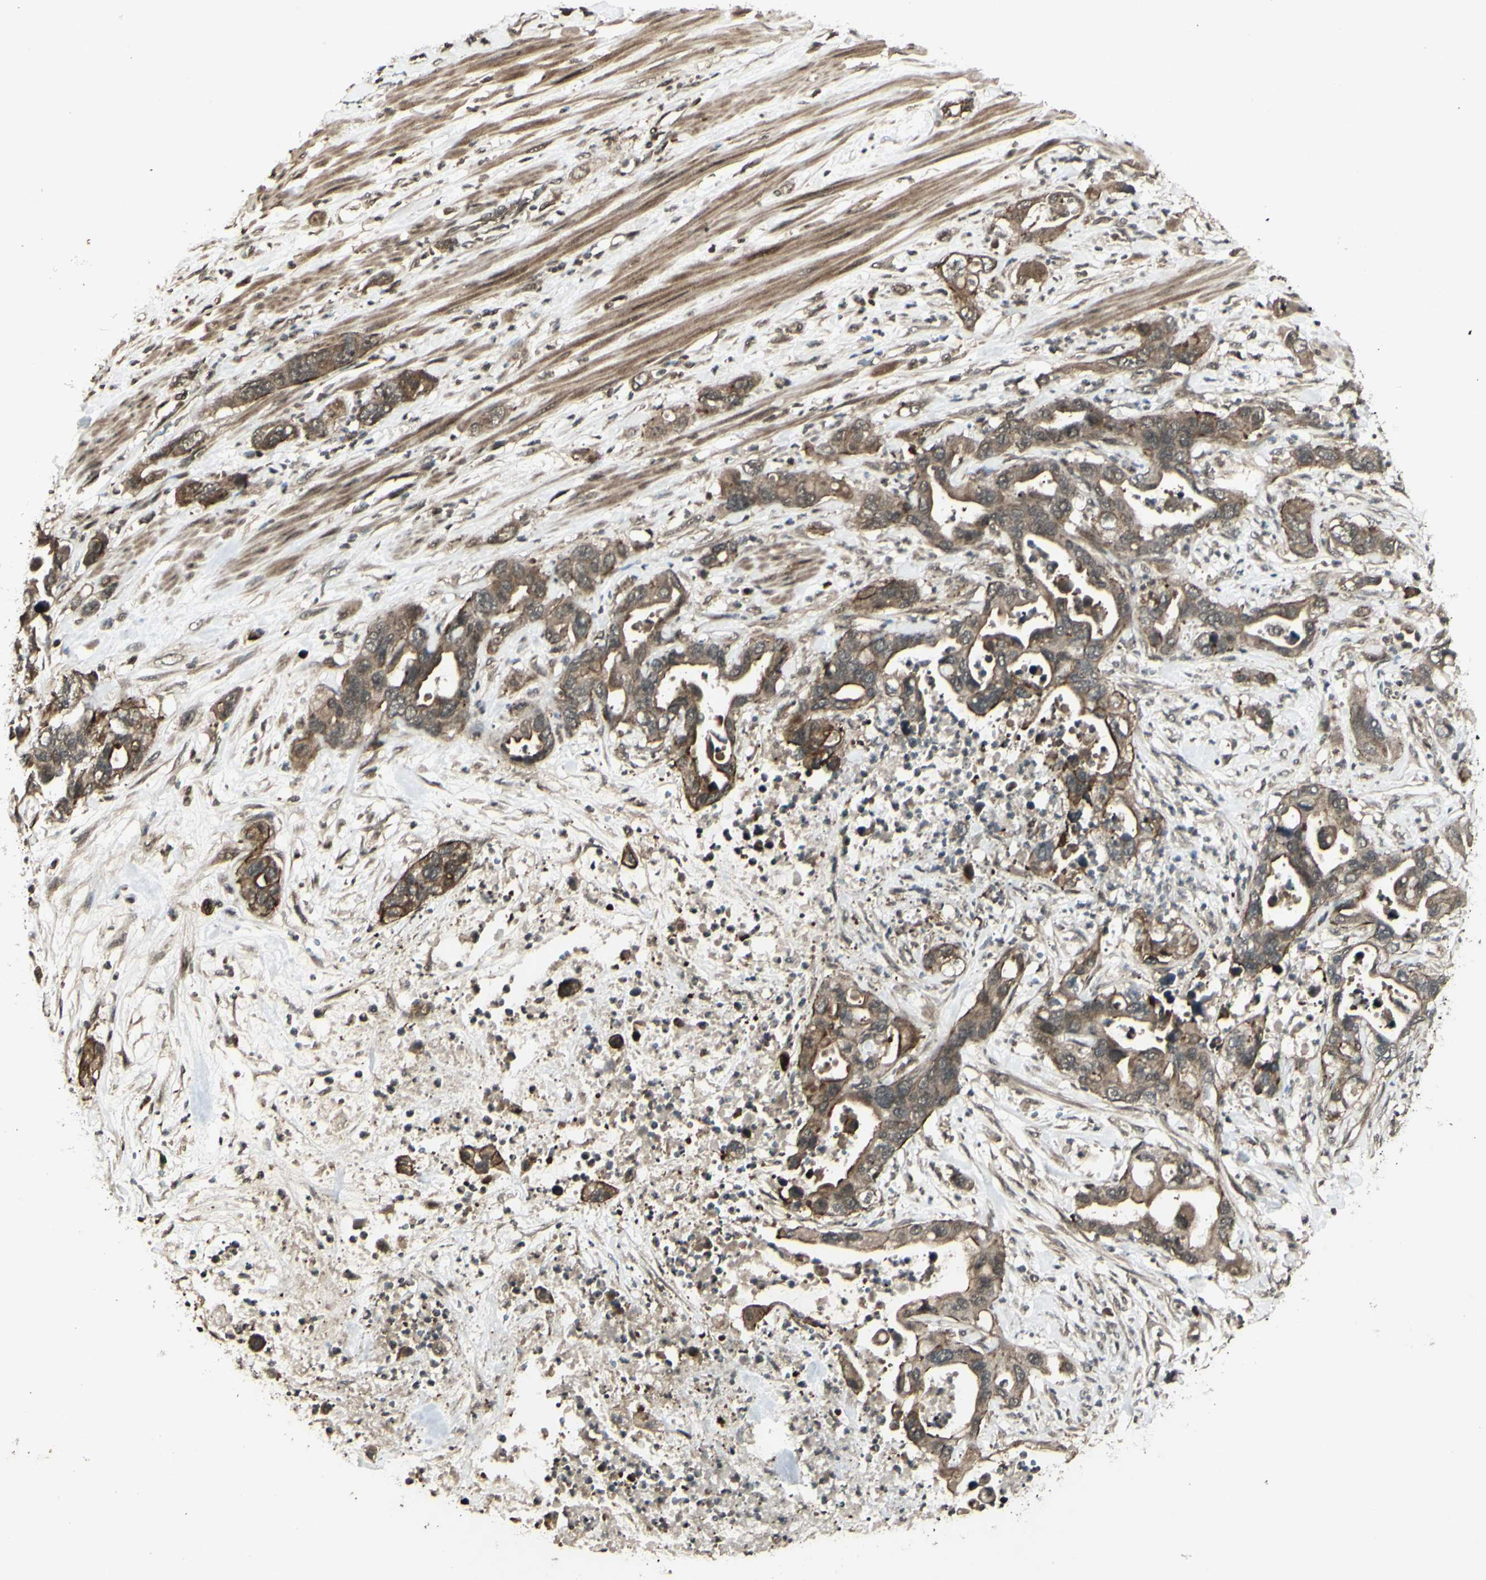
{"staining": {"intensity": "moderate", "quantity": ">75%", "location": "cytoplasmic/membranous"}, "tissue": "pancreatic cancer", "cell_type": "Tumor cells", "image_type": "cancer", "snomed": [{"axis": "morphology", "description": "Adenocarcinoma, NOS"}, {"axis": "topography", "description": "Pancreas"}], "caption": "The immunohistochemical stain highlights moderate cytoplasmic/membranous positivity in tumor cells of pancreatic adenocarcinoma tissue.", "gene": "BLNK", "patient": {"sex": "female", "age": 71}}